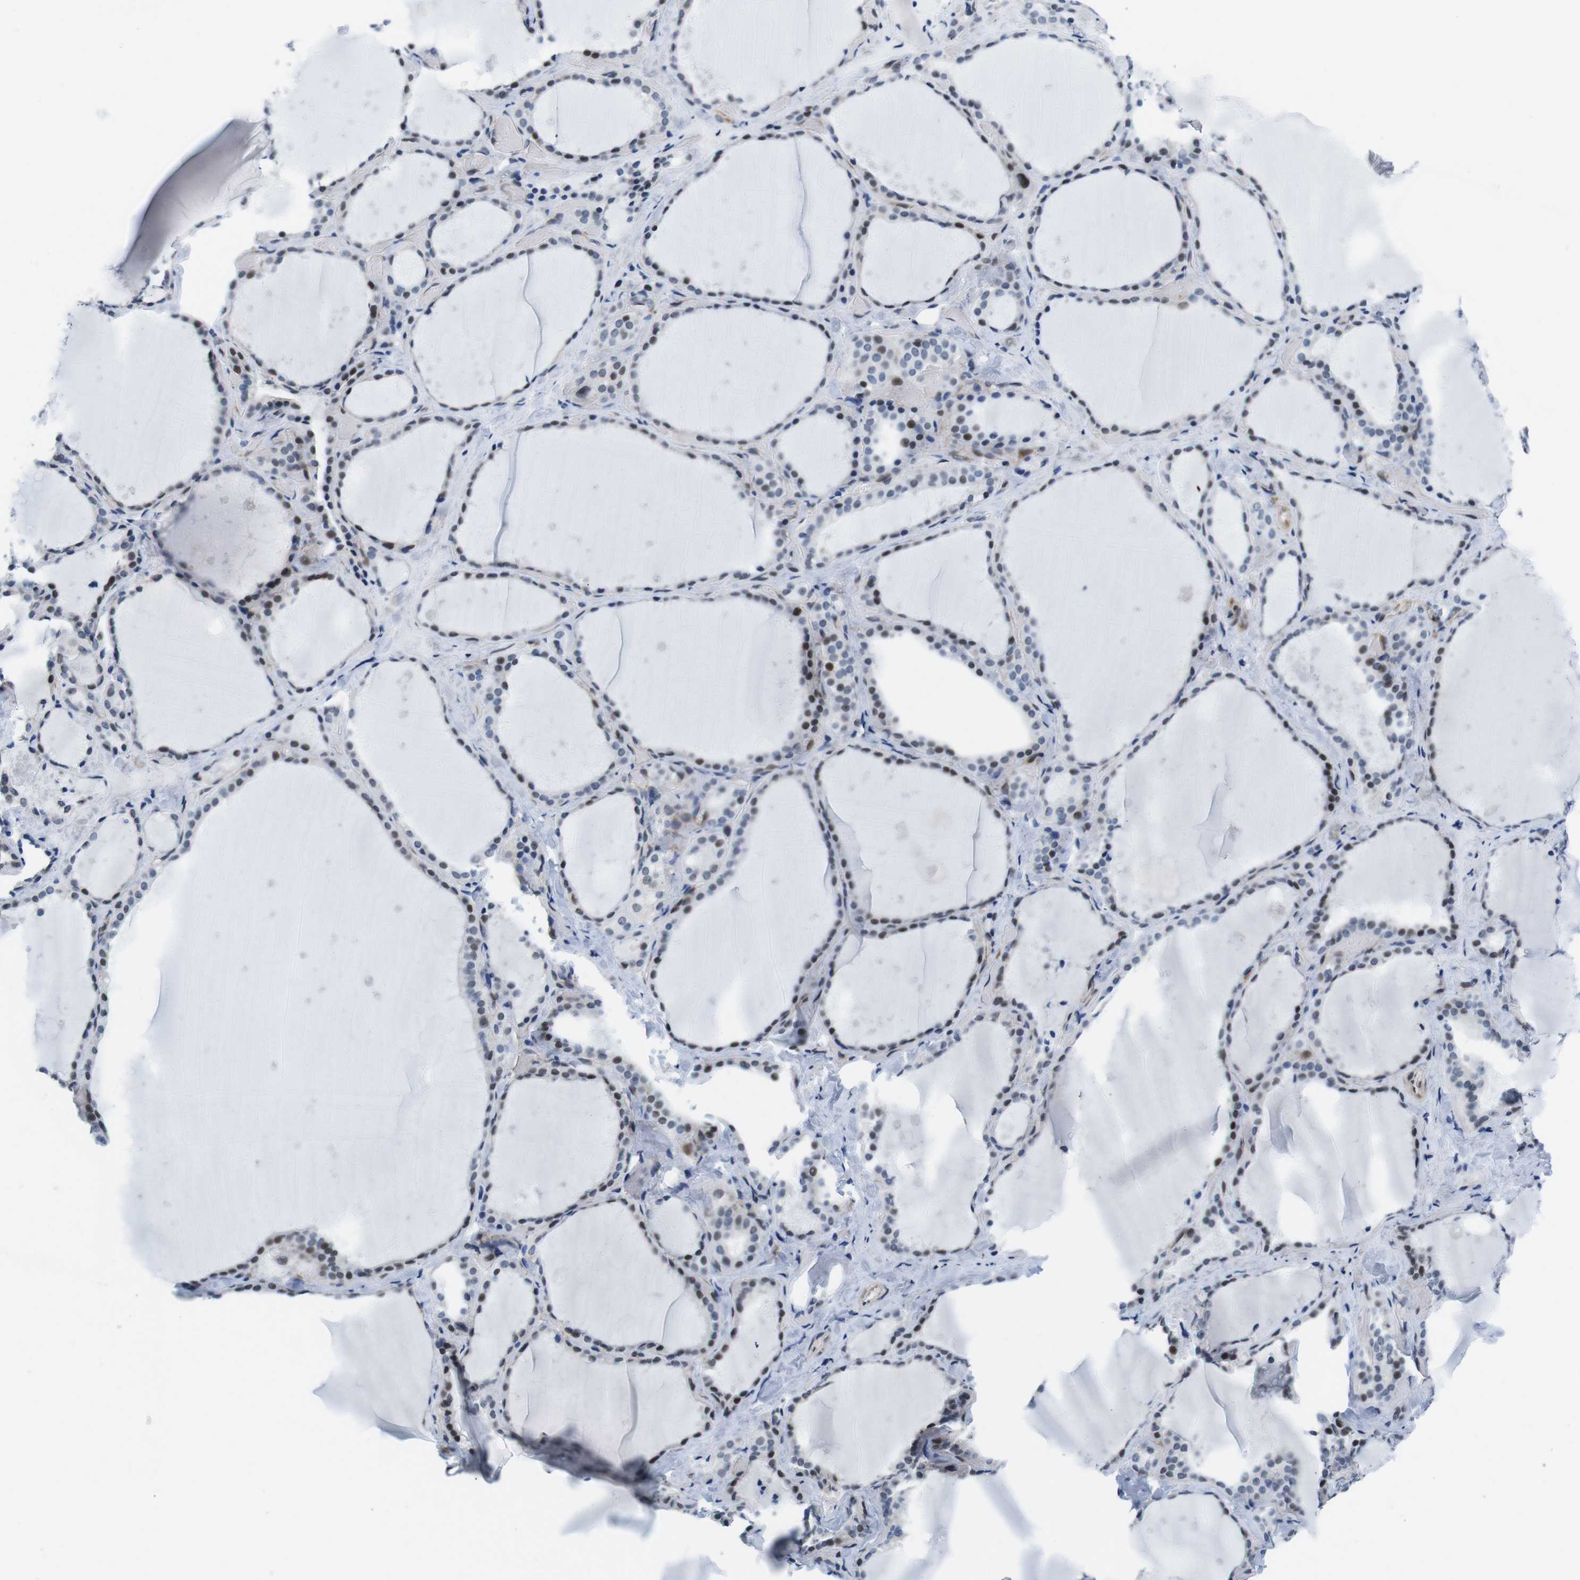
{"staining": {"intensity": "strong", "quantity": "25%-75%", "location": "nuclear"}, "tissue": "thyroid gland", "cell_type": "Glandular cells", "image_type": "normal", "snomed": [{"axis": "morphology", "description": "Normal tissue, NOS"}, {"axis": "topography", "description": "Thyroid gland"}], "caption": "A high amount of strong nuclear positivity is appreciated in approximately 25%-75% of glandular cells in benign thyroid gland. Nuclei are stained in blue.", "gene": "MLH1", "patient": {"sex": "female", "age": 44}}